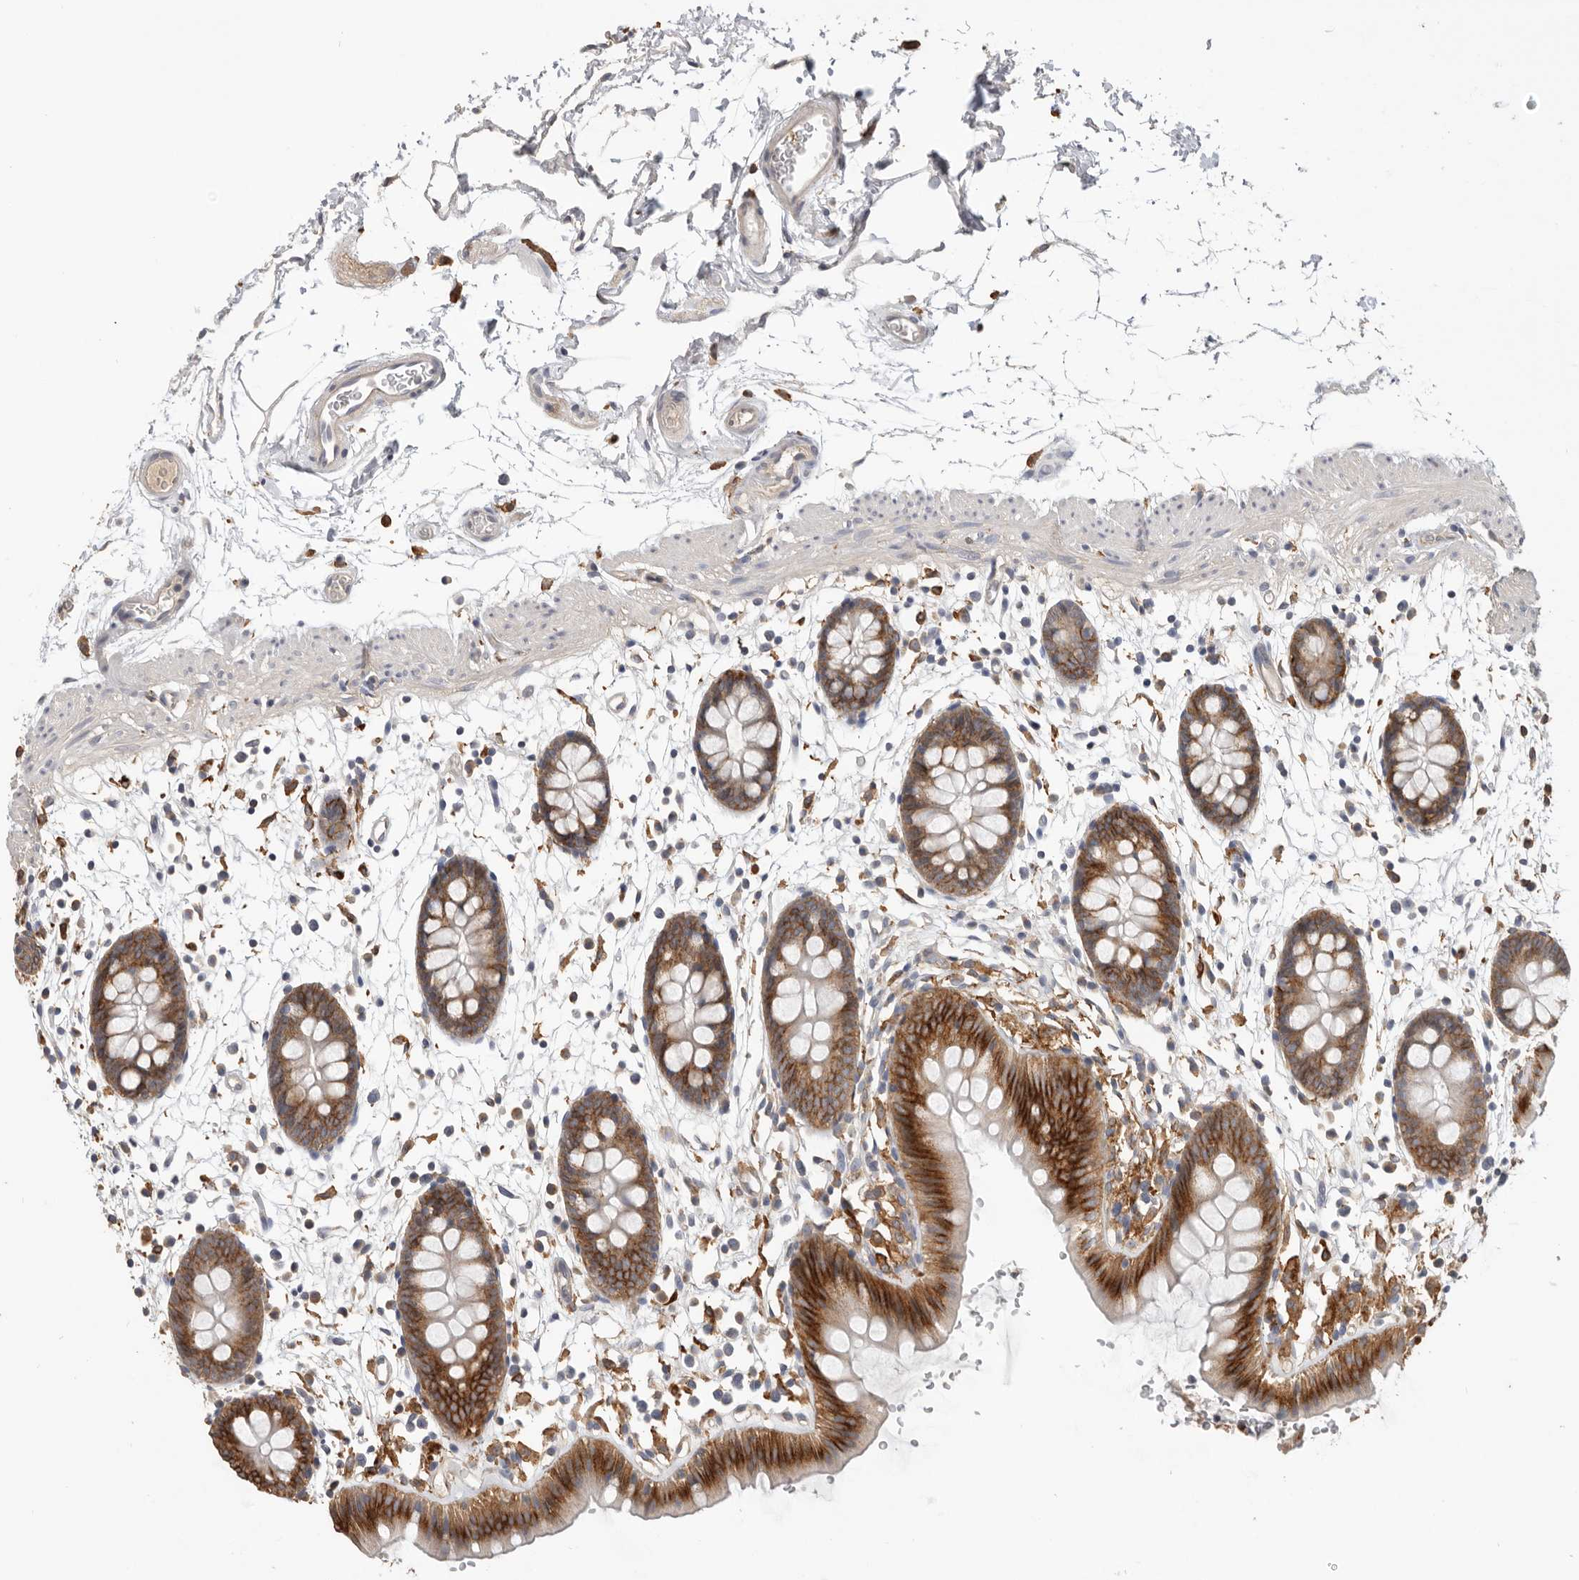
{"staining": {"intensity": "negative", "quantity": "none", "location": "none"}, "tissue": "colon", "cell_type": "Endothelial cells", "image_type": "normal", "snomed": [{"axis": "morphology", "description": "Normal tissue, NOS"}, {"axis": "topography", "description": "Colon"}], "caption": "IHC micrograph of benign colon stained for a protein (brown), which exhibits no staining in endothelial cells. (Brightfield microscopy of DAB immunohistochemistry at high magnification).", "gene": "TFRC", "patient": {"sex": "male", "age": 56}}